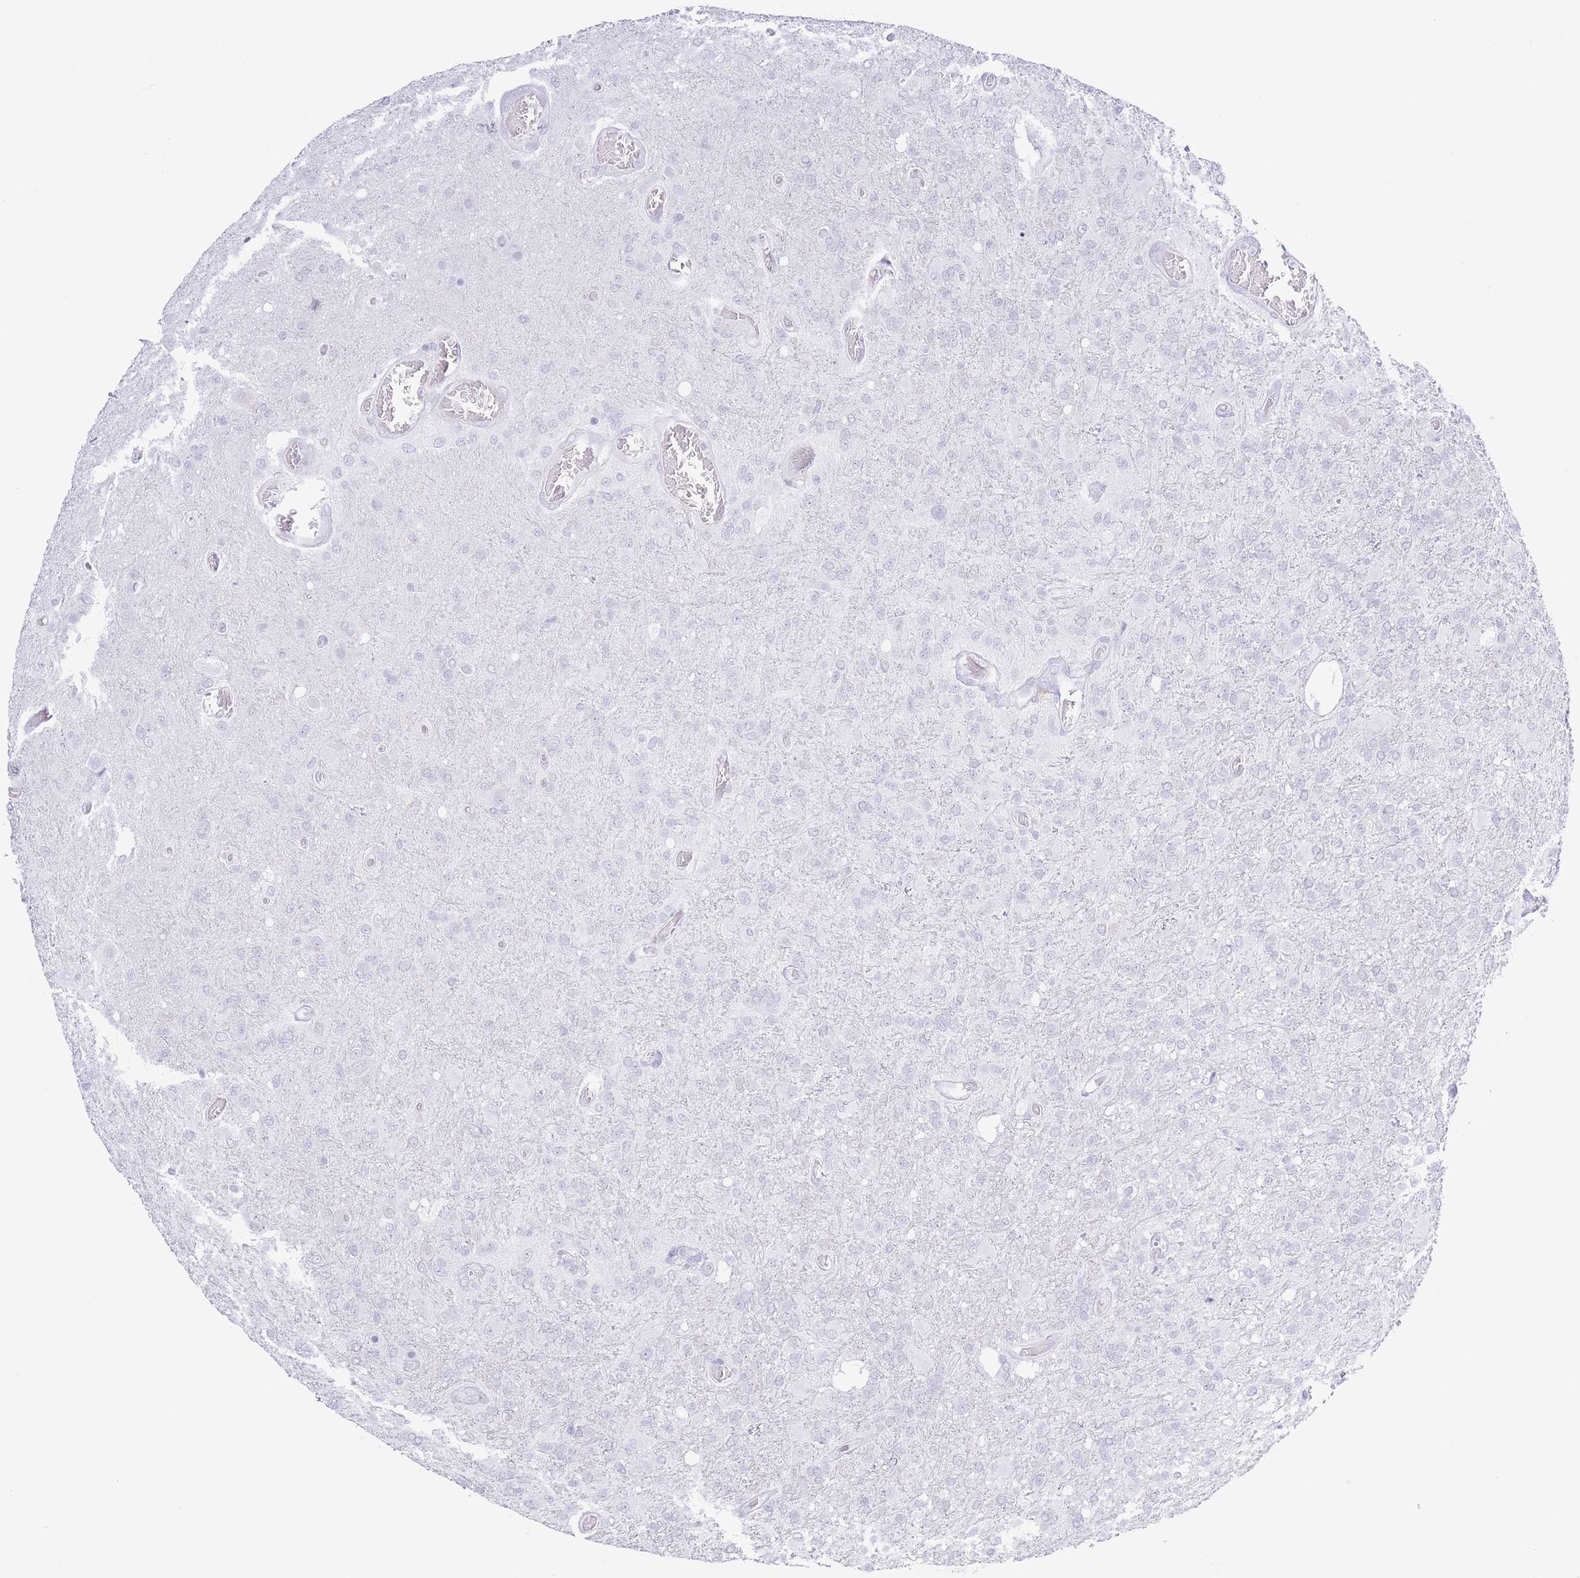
{"staining": {"intensity": "negative", "quantity": "none", "location": "none"}, "tissue": "glioma", "cell_type": "Tumor cells", "image_type": "cancer", "snomed": [{"axis": "morphology", "description": "Glioma, malignant, High grade"}, {"axis": "topography", "description": "Brain"}], "caption": "Tumor cells show no significant protein staining in malignant glioma (high-grade).", "gene": "PKLR", "patient": {"sex": "female", "age": 74}}